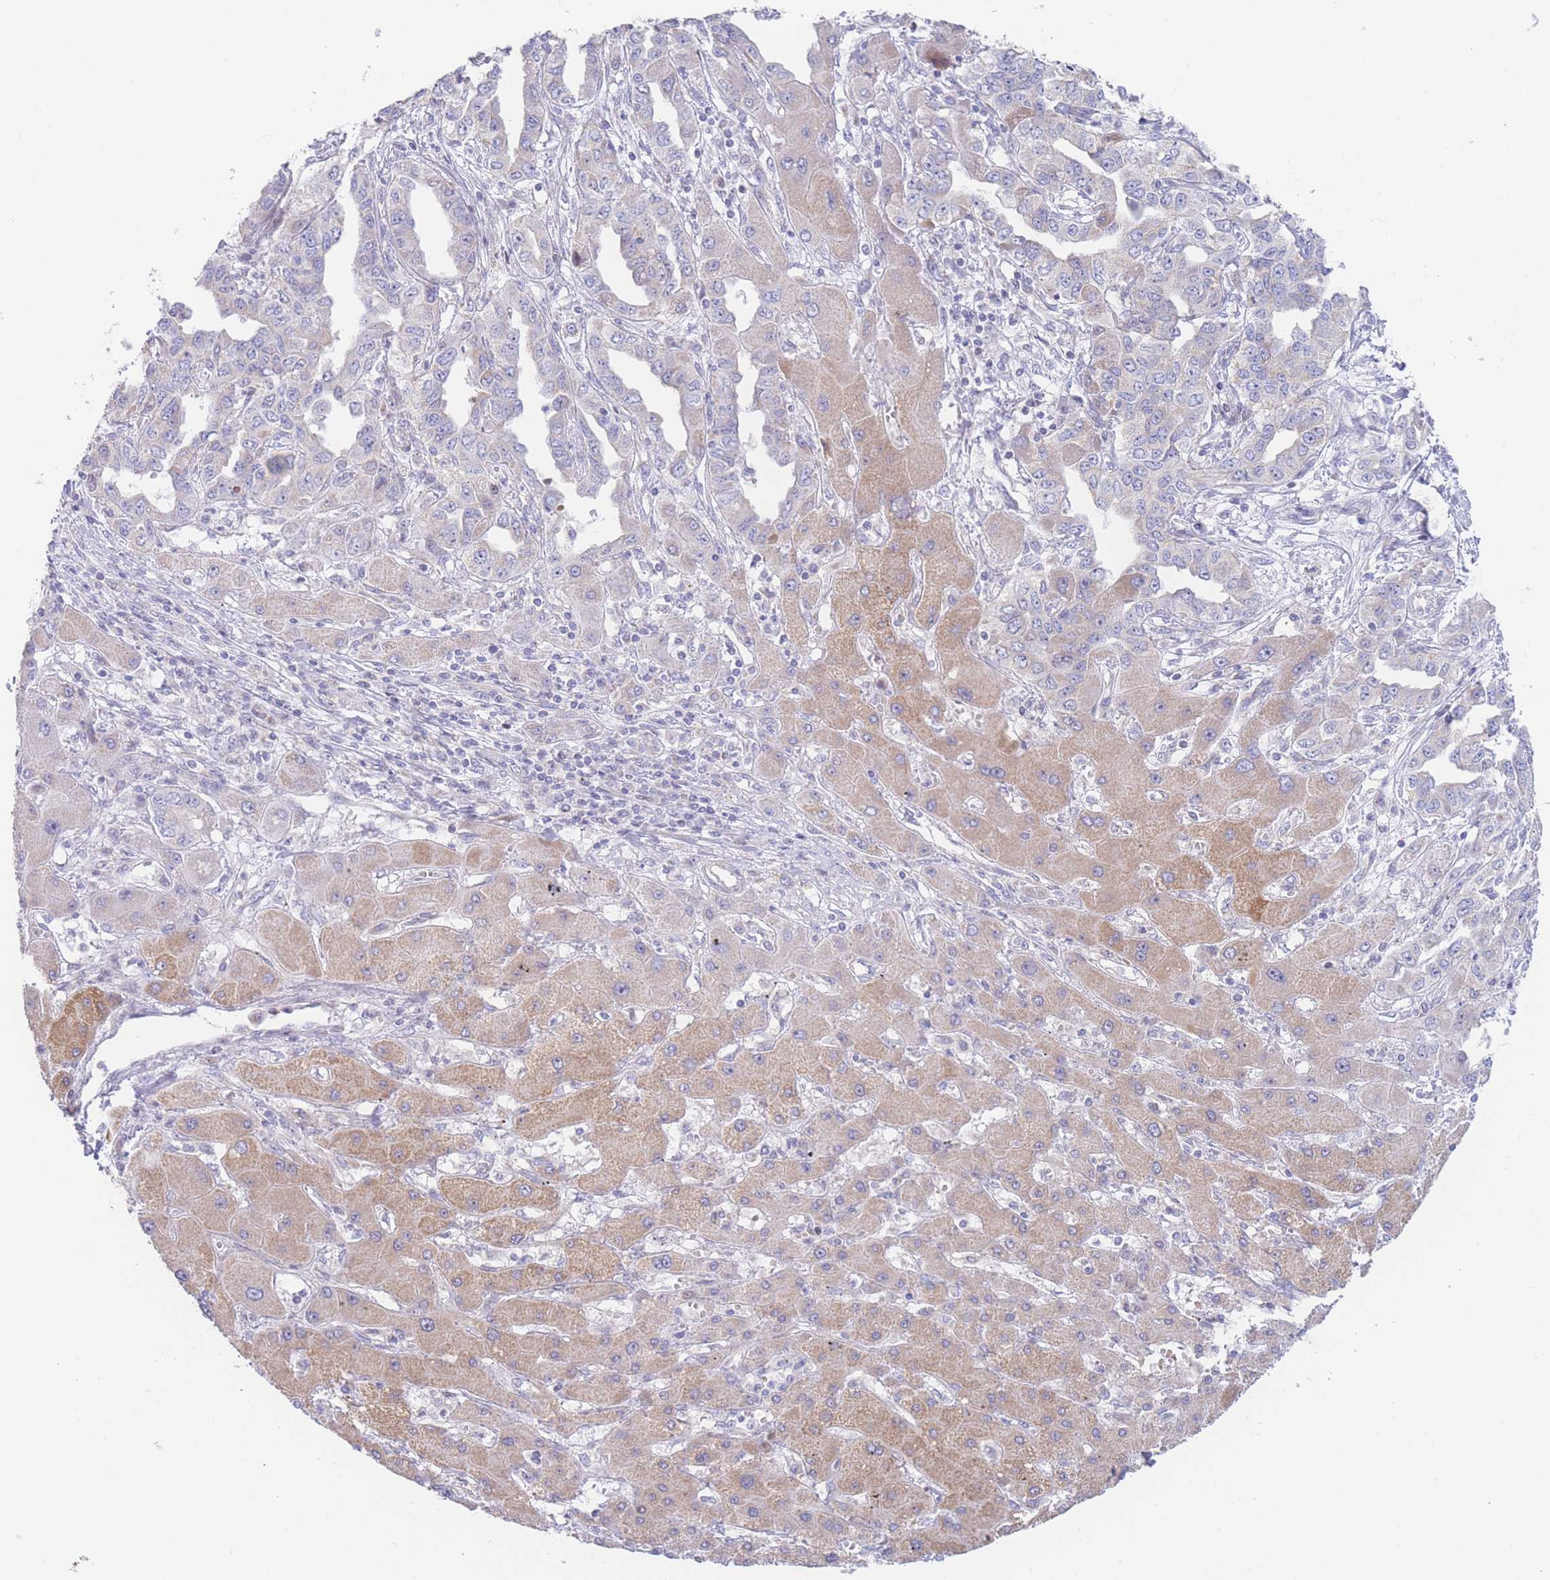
{"staining": {"intensity": "weak", "quantity": "25%-75%", "location": "cytoplasmic/membranous"}, "tissue": "liver cancer", "cell_type": "Tumor cells", "image_type": "cancer", "snomed": [{"axis": "morphology", "description": "Cholangiocarcinoma"}, {"axis": "topography", "description": "Liver"}], "caption": "Immunohistochemical staining of human liver cholangiocarcinoma demonstrates weak cytoplasmic/membranous protein expression in approximately 25%-75% of tumor cells.", "gene": "GPAM", "patient": {"sex": "male", "age": 59}}